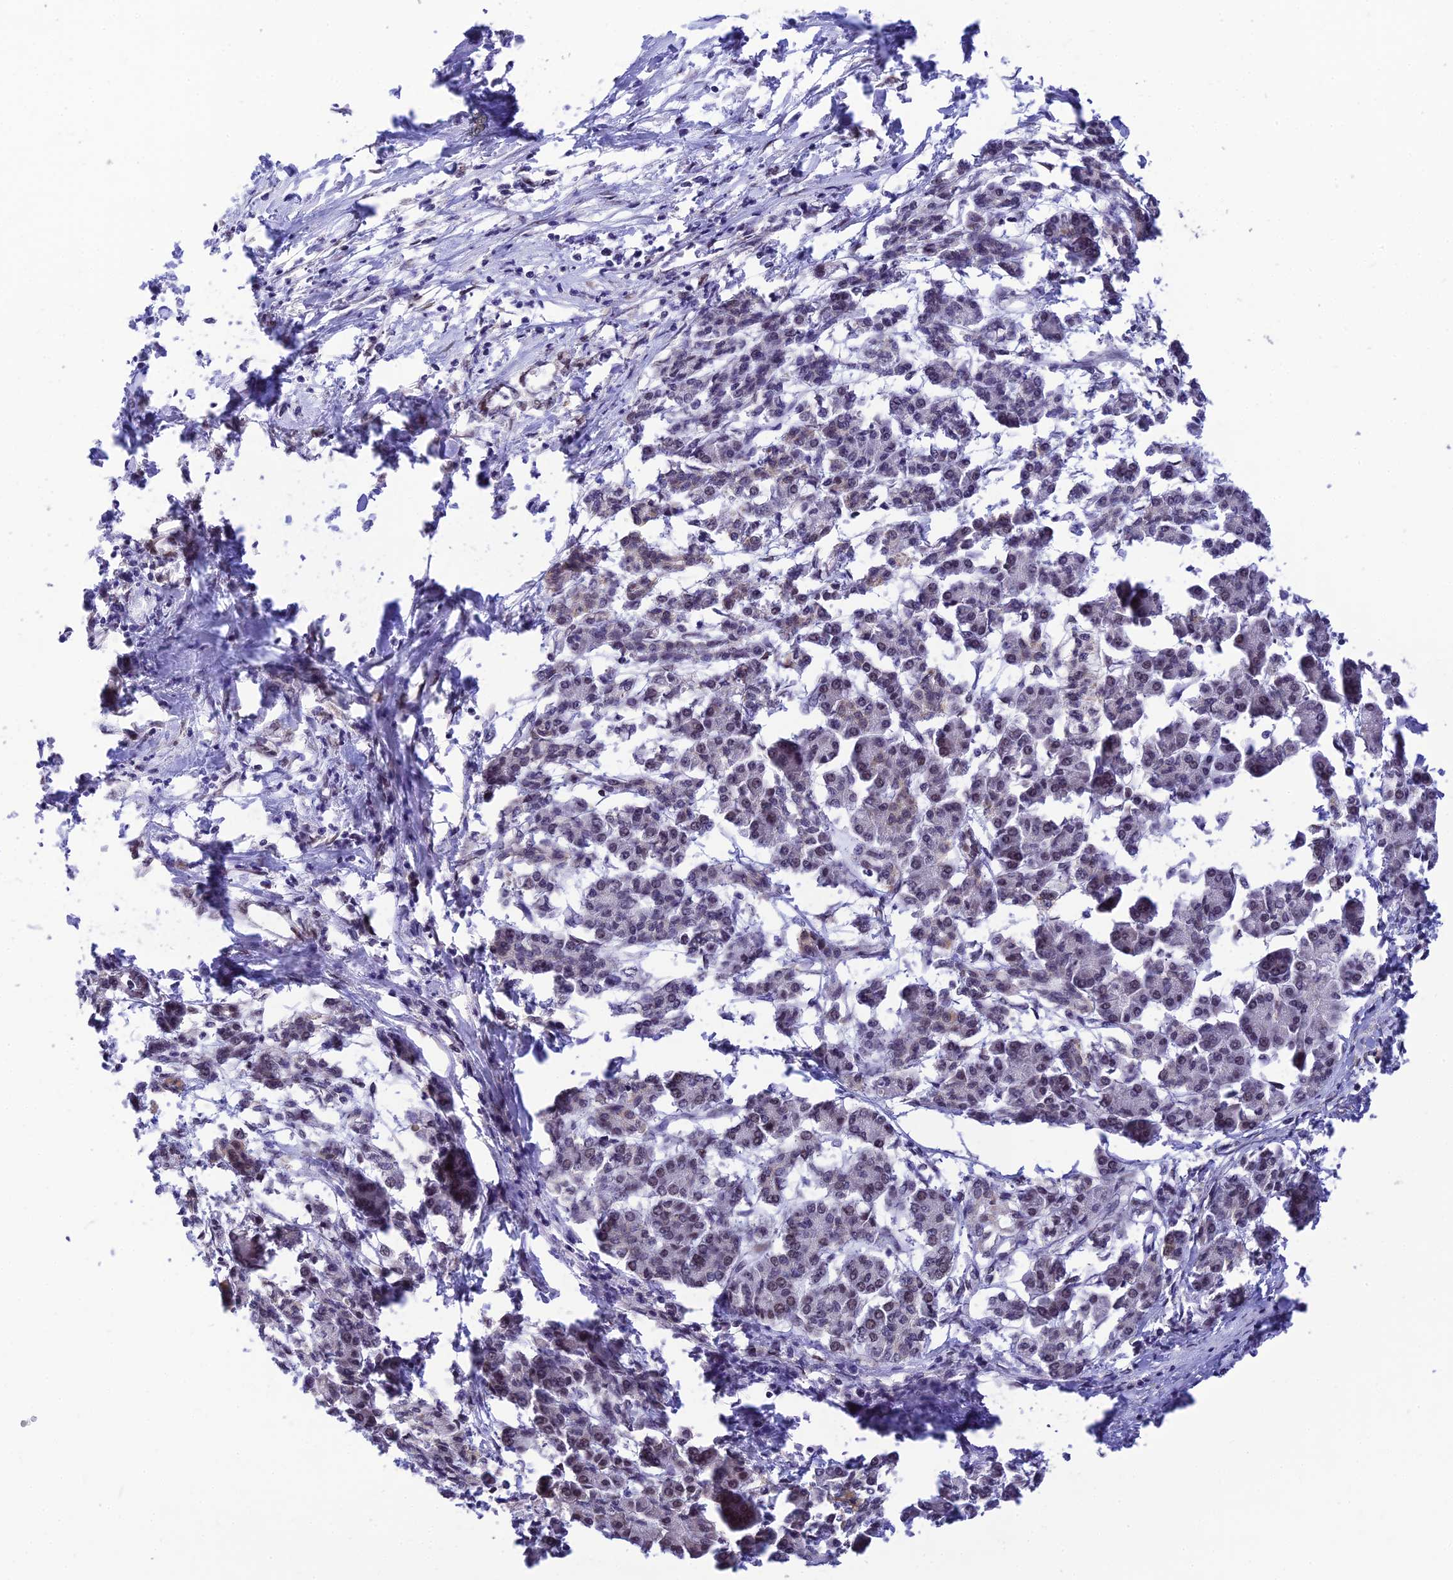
{"staining": {"intensity": "negative", "quantity": "none", "location": "none"}, "tissue": "pancreatic cancer", "cell_type": "Tumor cells", "image_type": "cancer", "snomed": [{"axis": "morphology", "description": "Adenocarcinoma, NOS"}, {"axis": "topography", "description": "Pancreas"}], "caption": "An immunohistochemistry (IHC) histopathology image of pancreatic cancer (adenocarcinoma) is shown. There is no staining in tumor cells of pancreatic cancer (adenocarcinoma).", "gene": "C2orf49", "patient": {"sex": "female", "age": 55}}